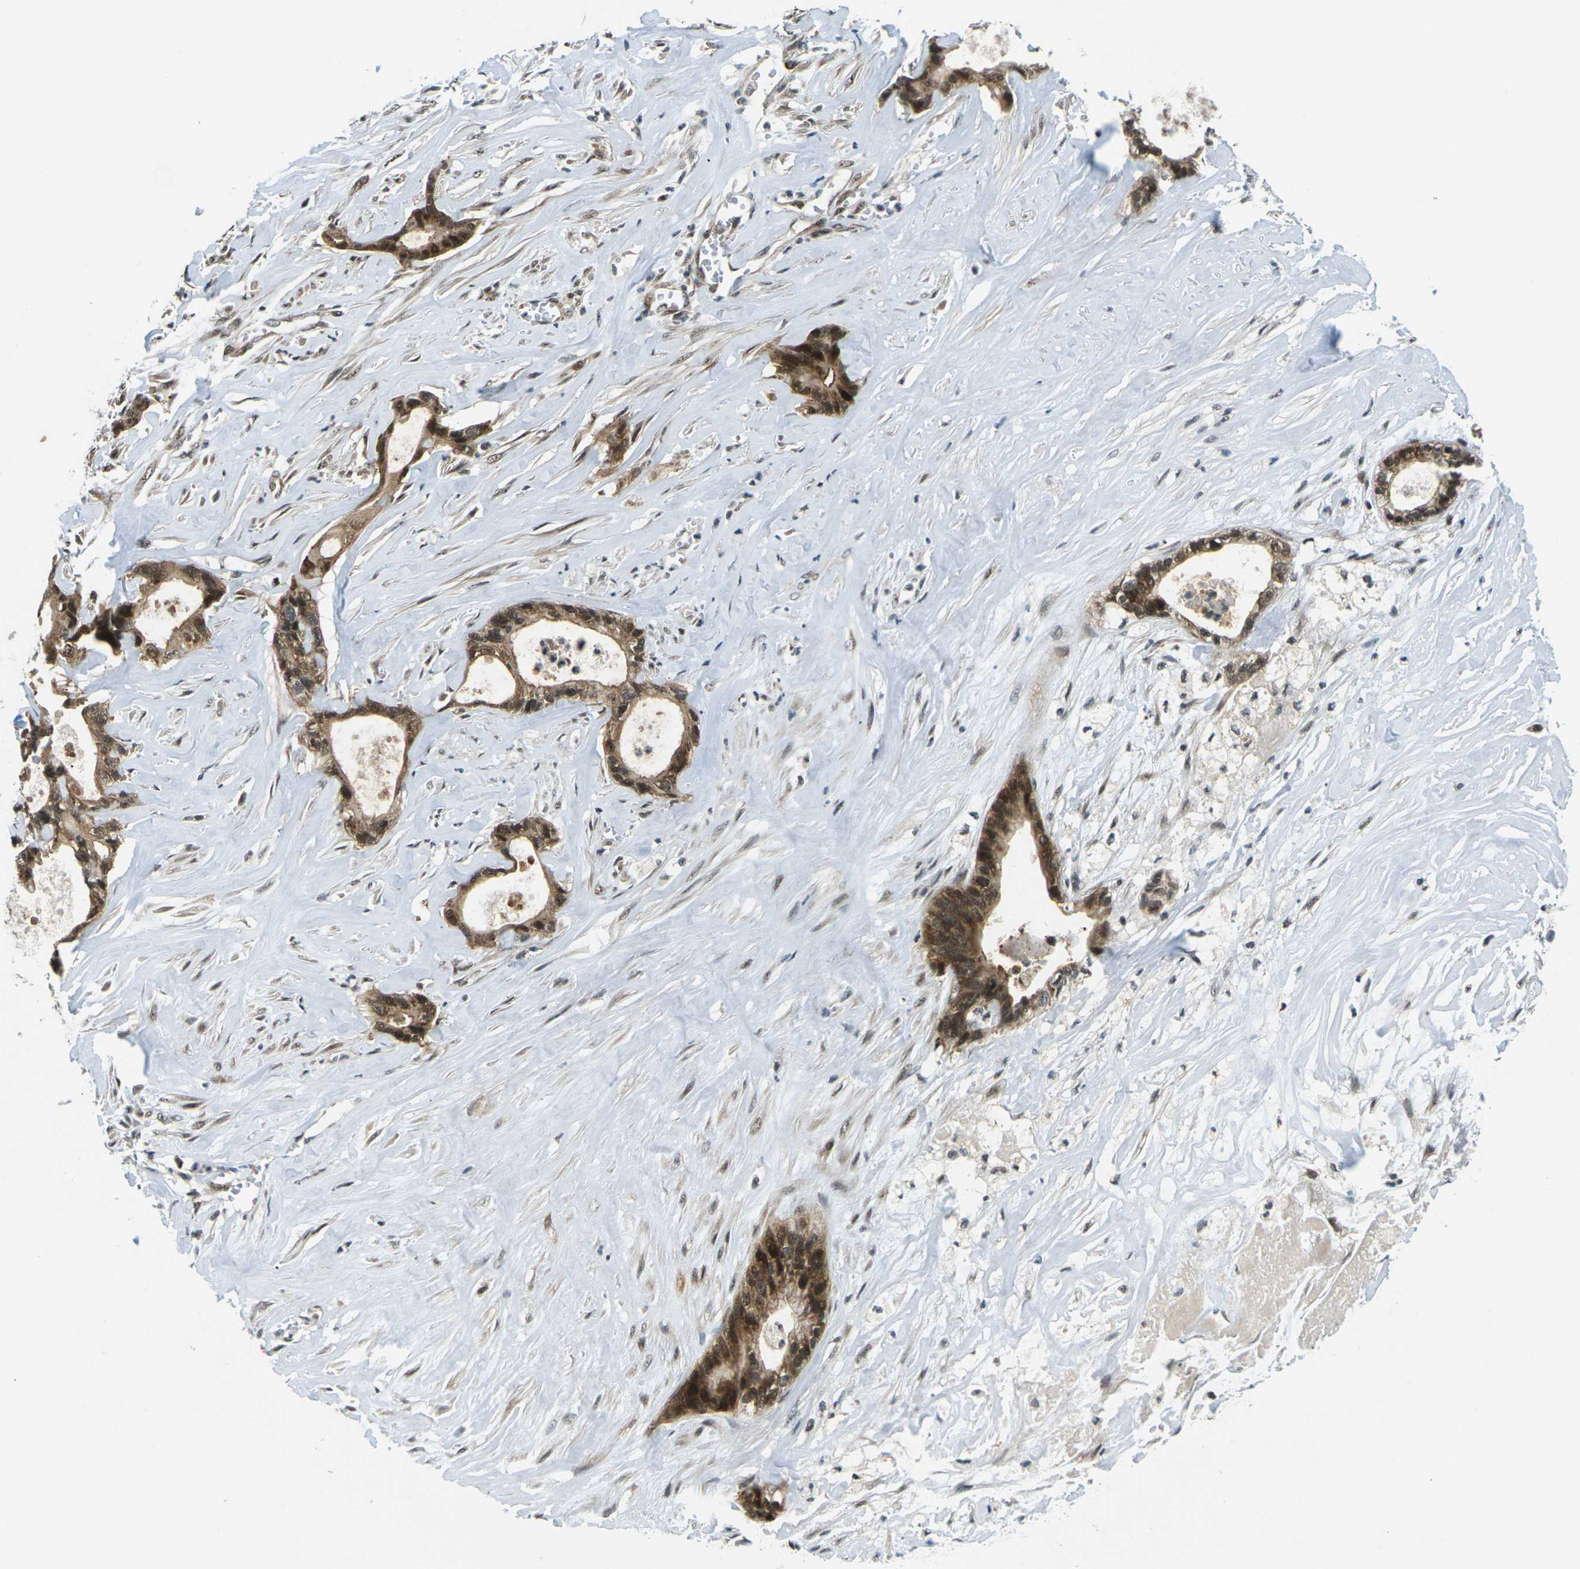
{"staining": {"intensity": "strong", "quantity": ">75%", "location": "cytoplasmic/membranous,nuclear"}, "tissue": "liver cancer", "cell_type": "Tumor cells", "image_type": "cancer", "snomed": [{"axis": "morphology", "description": "Cholangiocarcinoma"}, {"axis": "topography", "description": "Liver"}], "caption": "High-magnification brightfield microscopy of cholangiocarcinoma (liver) stained with DAB (3,3'-diaminobenzidine) (brown) and counterstained with hematoxylin (blue). tumor cells exhibit strong cytoplasmic/membranous and nuclear expression is present in approximately>75% of cells.", "gene": "UBE2S", "patient": {"sex": "female", "age": 55}}